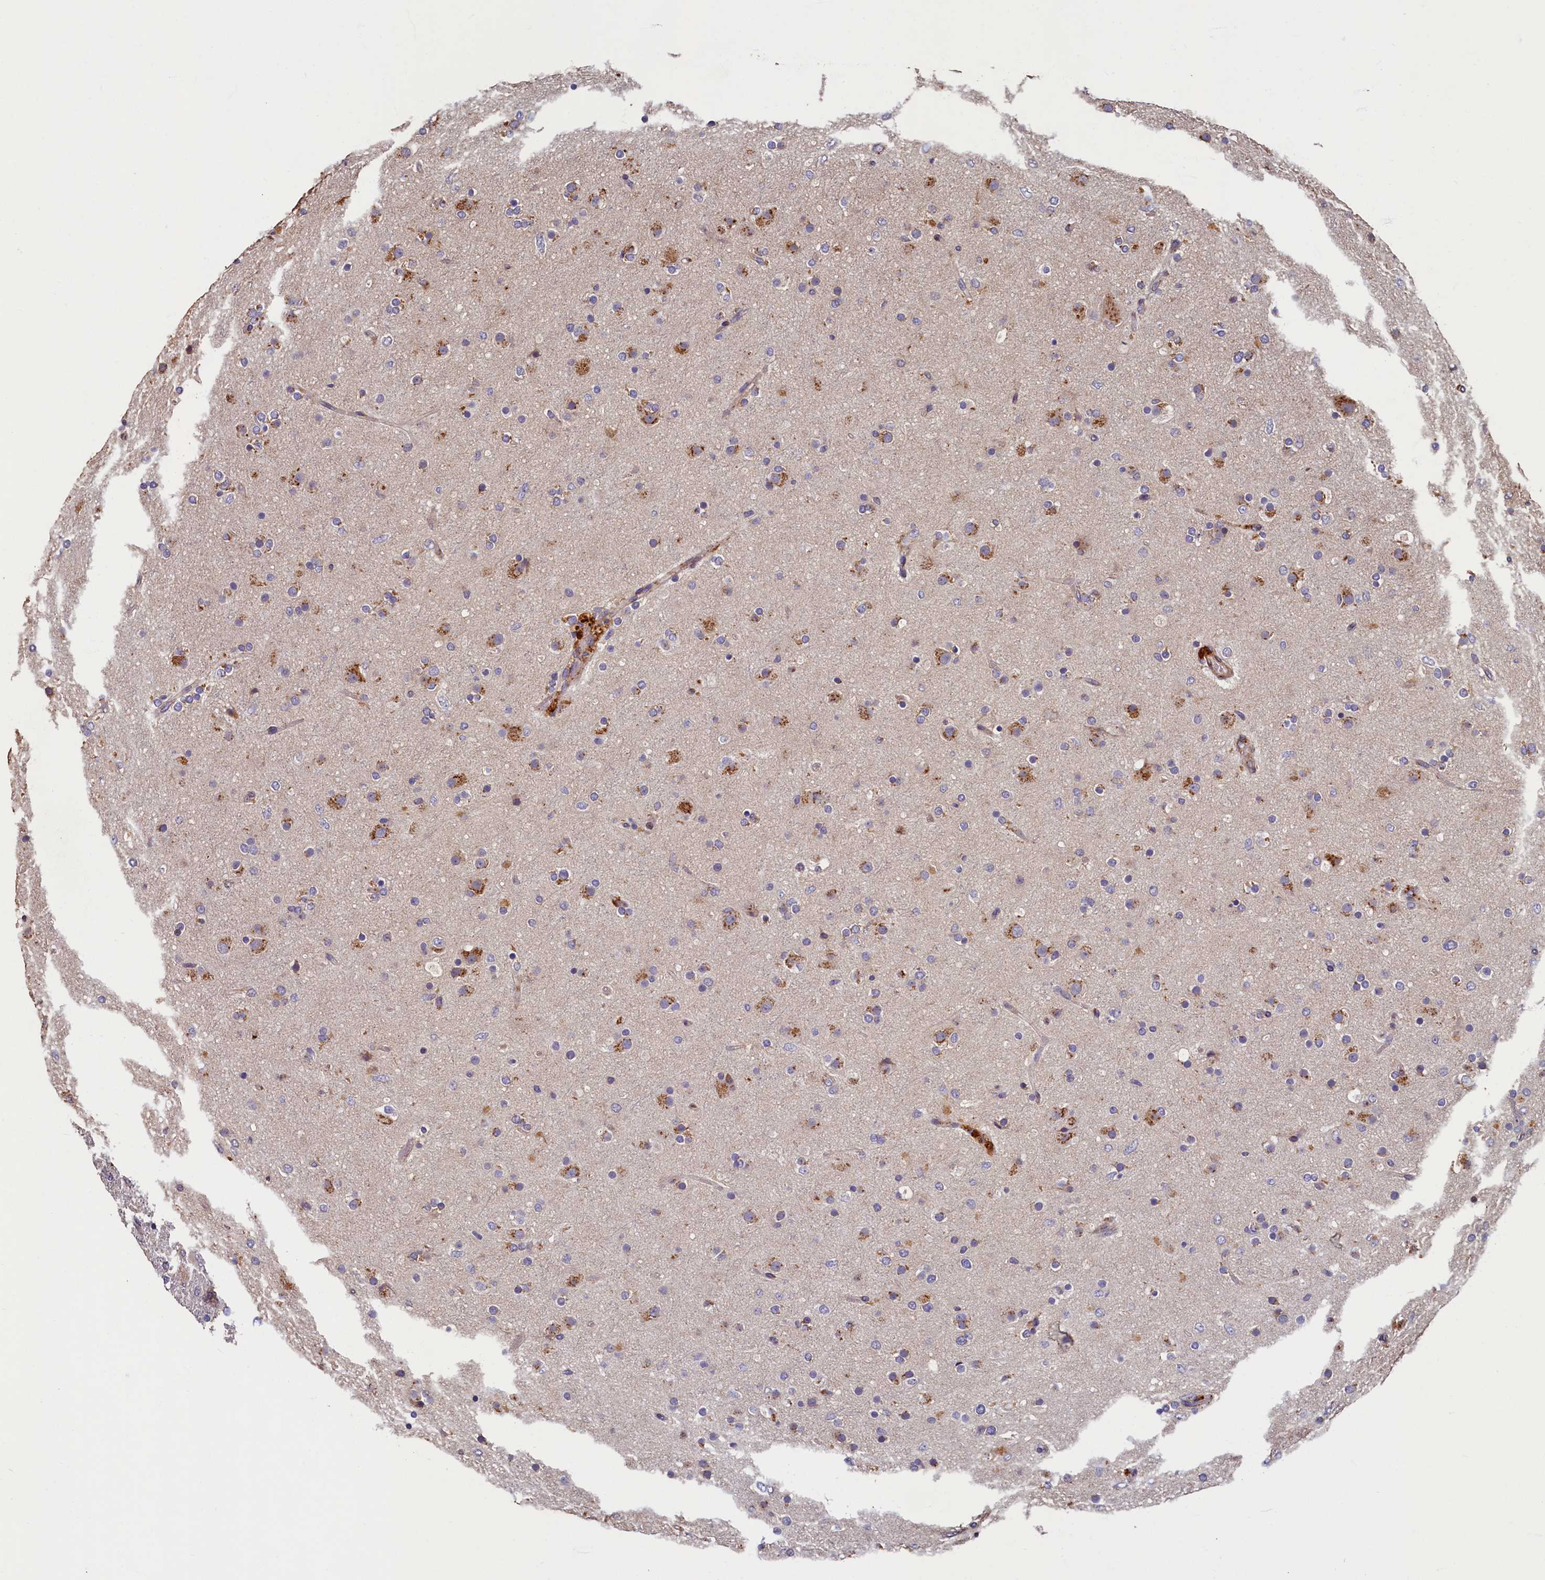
{"staining": {"intensity": "moderate", "quantity": "<25%", "location": "cytoplasmic/membranous"}, "tissue": "glioma", "cell_type": "Tumor cells", "image_type": "cancer", "snomed": [{"axis": "morphology", "description": "Glioma, malignant, Low grade"}, {"axis": "topography", "description": "Brain"}], "caption": "Immunohistochemical staining of human low-grade glioma (malignant) displays moderate cytoplasmic/membranous protein staining in approximately <25% of tumor cells. Nuclei are stained in blue.", "gene": "TMEM181", "patient": {"sex": "male", "age": 65}}